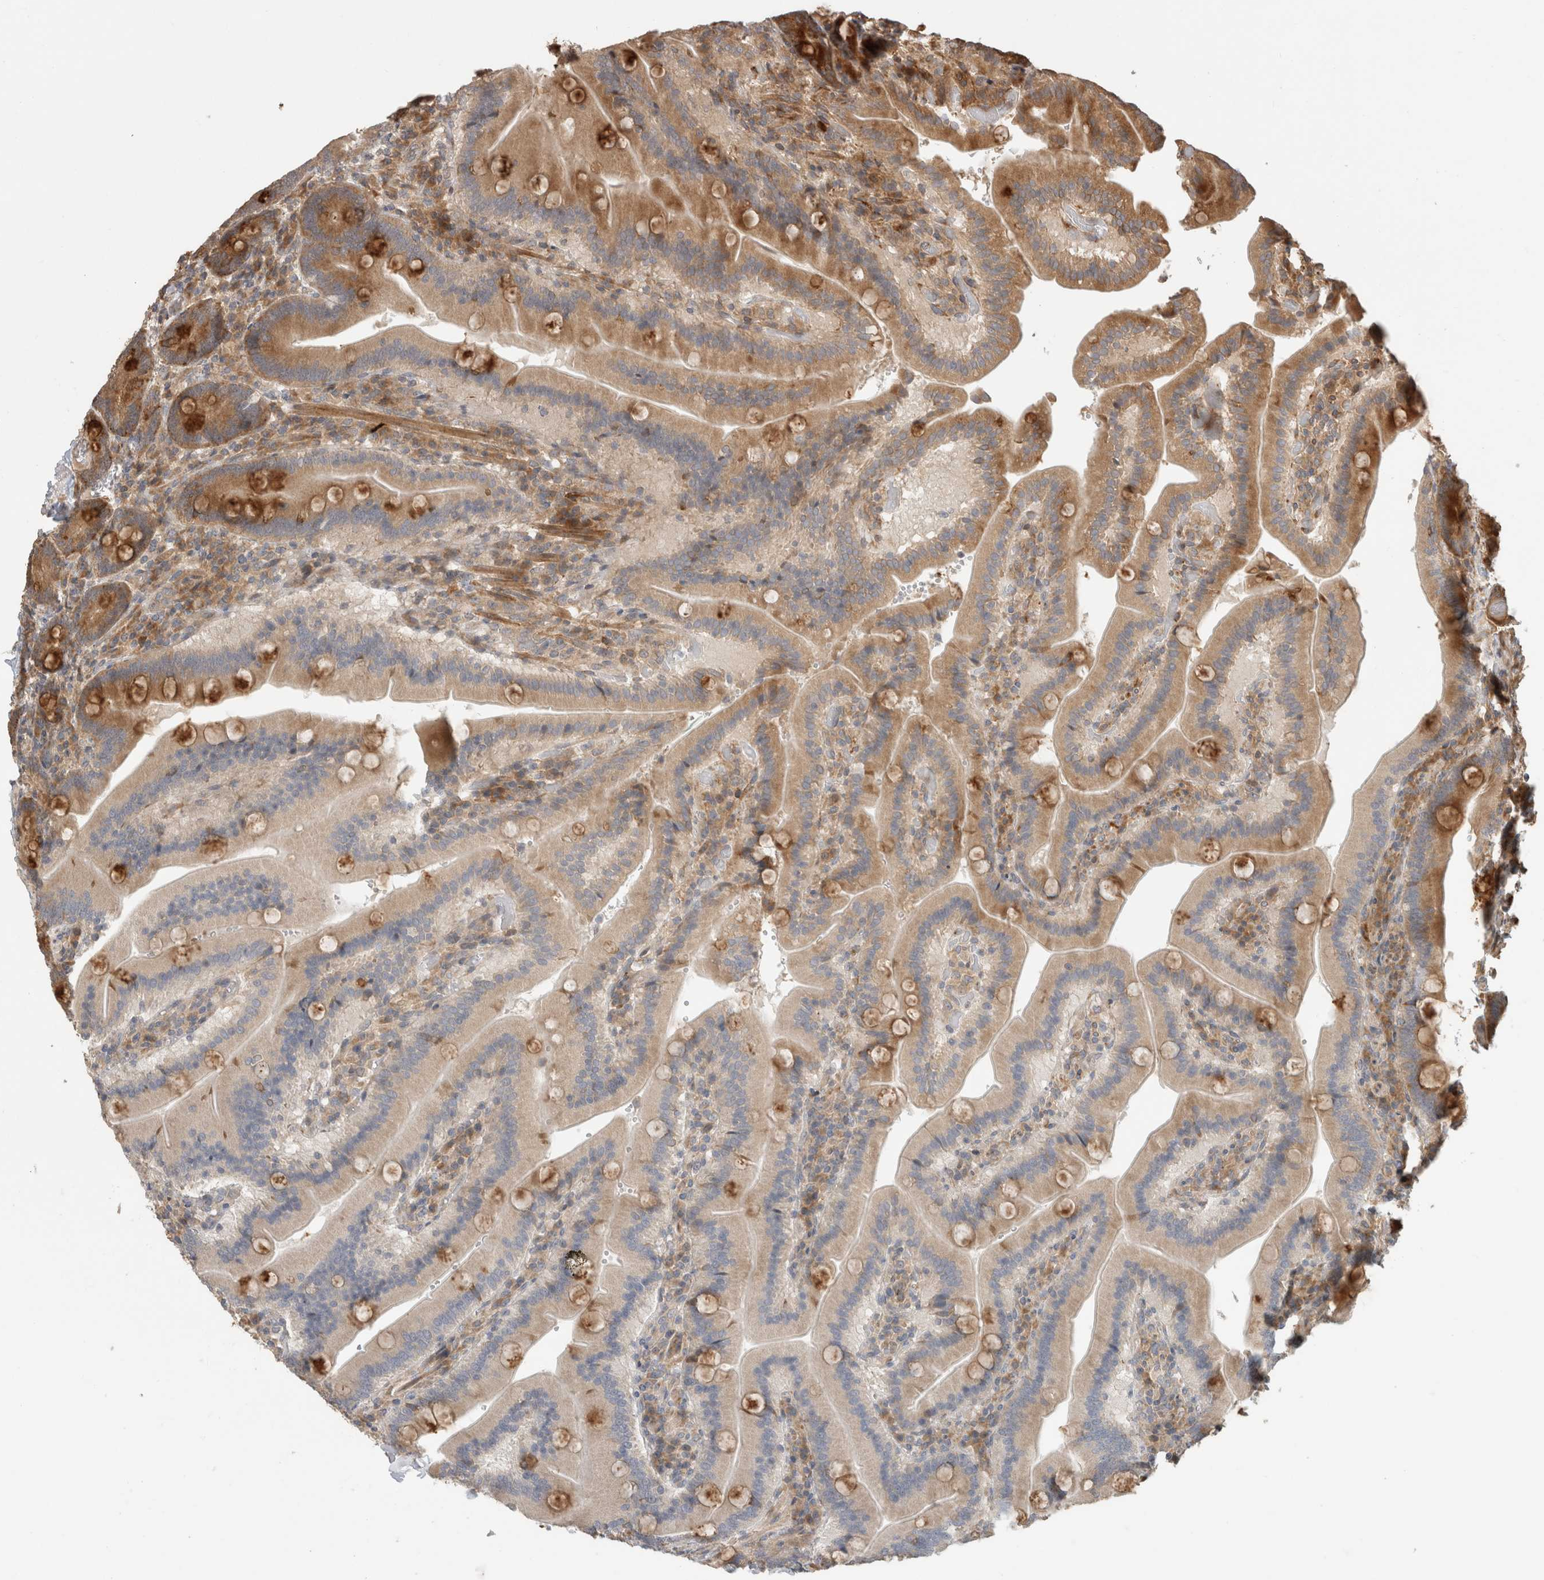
{"staining": {"intensity": "moderate", "quantity": ">75%", "location": "cytoplasmic/membranous"}, "tissue": "duodenum", "cell_type": "Glandular cells", "image_type": "normal", "snomed": [{"axis": "morphology", "description": "Normal tissue, NOS"}, {"axis": "topography", "description": "Duodenum"}], "caption": "Protein expression analysis of normal duodenum exhibits moderate cytoplasmic/membranous positivity in approximately >75% of glandular cells.", "gene": "PCDHB15", "patient": {"sex": "female", "age": 62}}